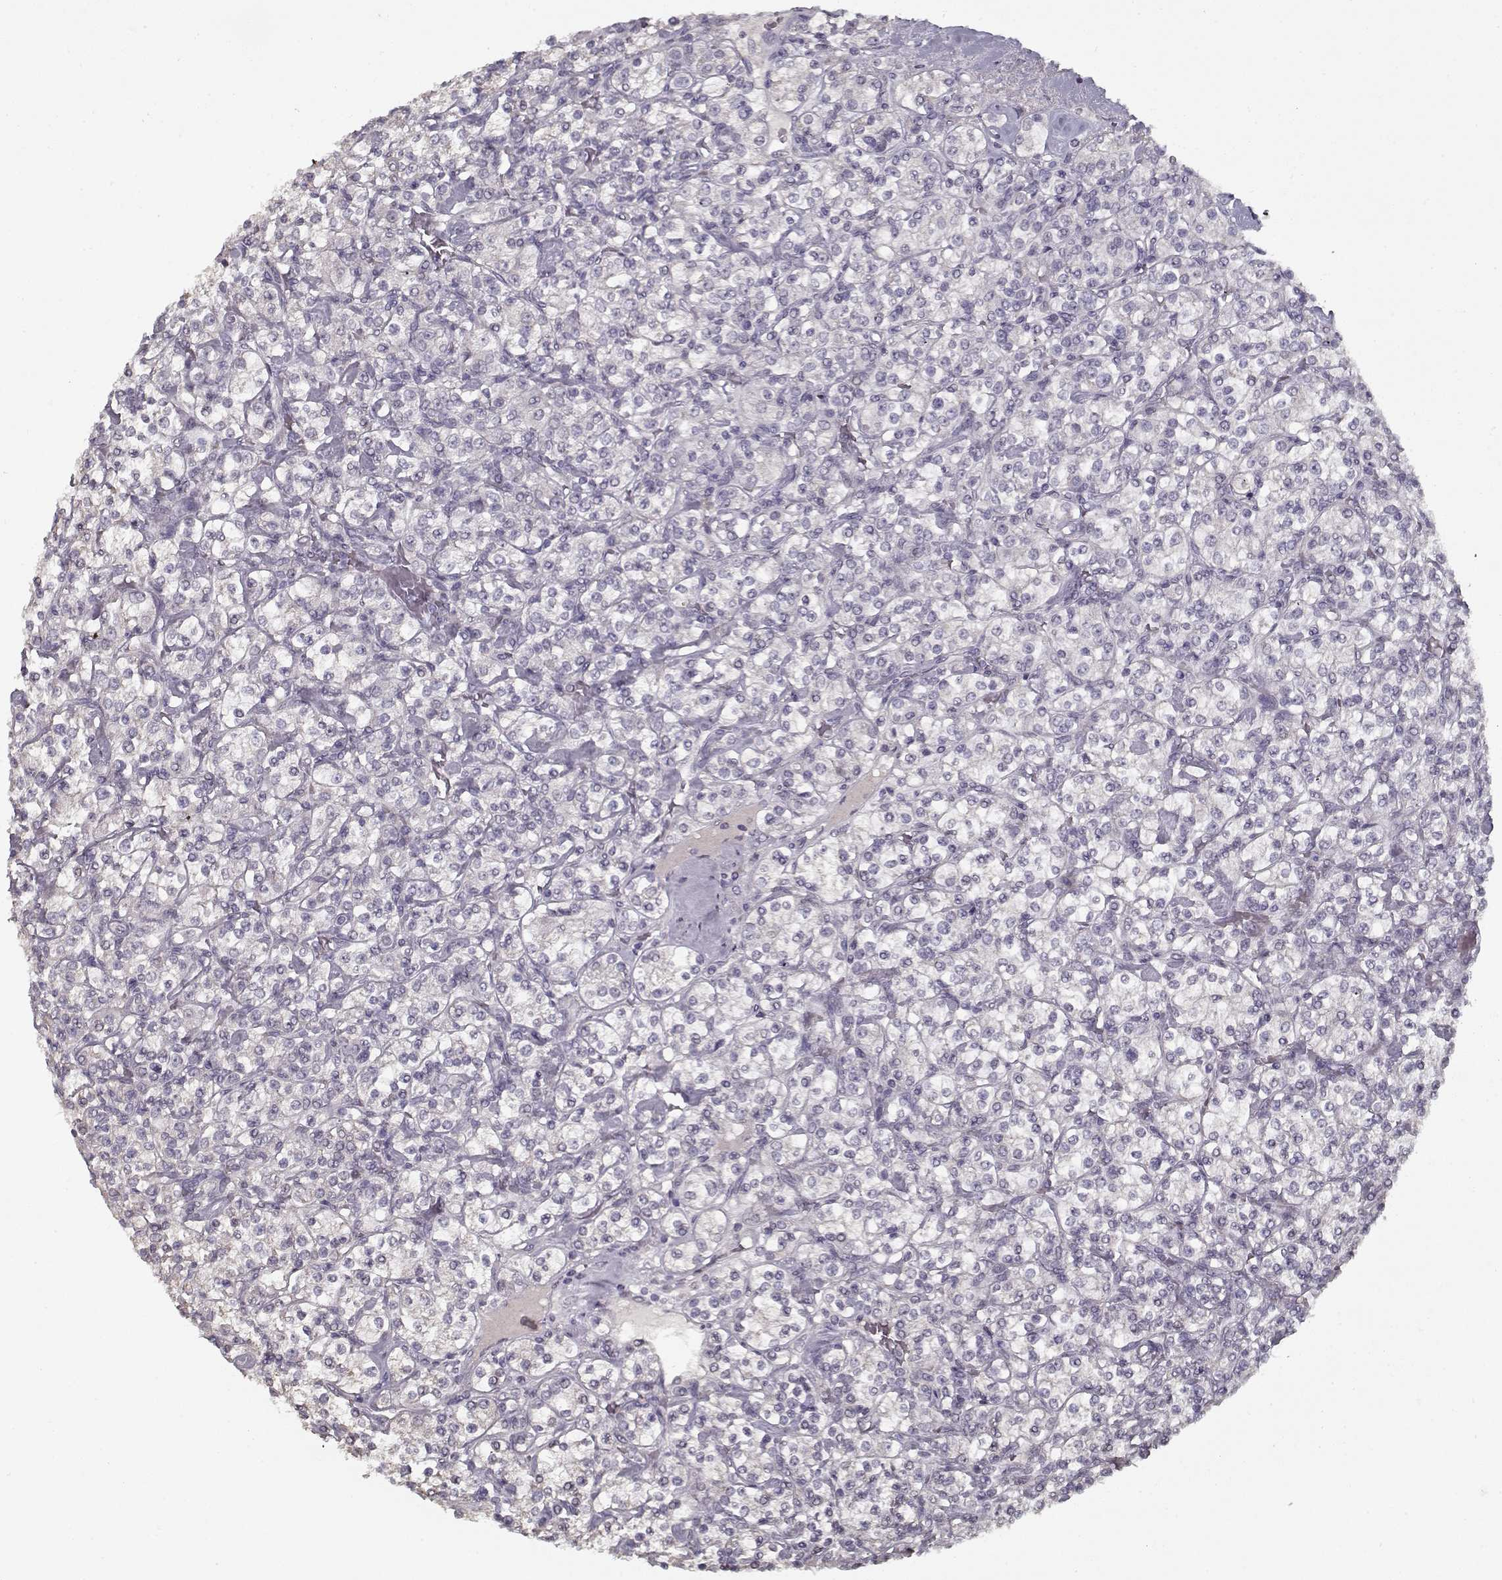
{"staining": {"intensity": "negative", "quantity": "none", "location": "none"}, "tissue": "renal cancer", "cell_type": "Tumor cells", "image_type": "cancer", "snomed": [{"axis": "morphology", "description": "Adenocarcinoma, NOS"}, {"axis": "topography", "description": "Kidney"}], "caption": "This is an IHC histopathology image of human adenocarcinoma (renal). There is no staining in tumor cells.", "gene": "LAMA2", "patient": {"sex": "male", "age": 77}}